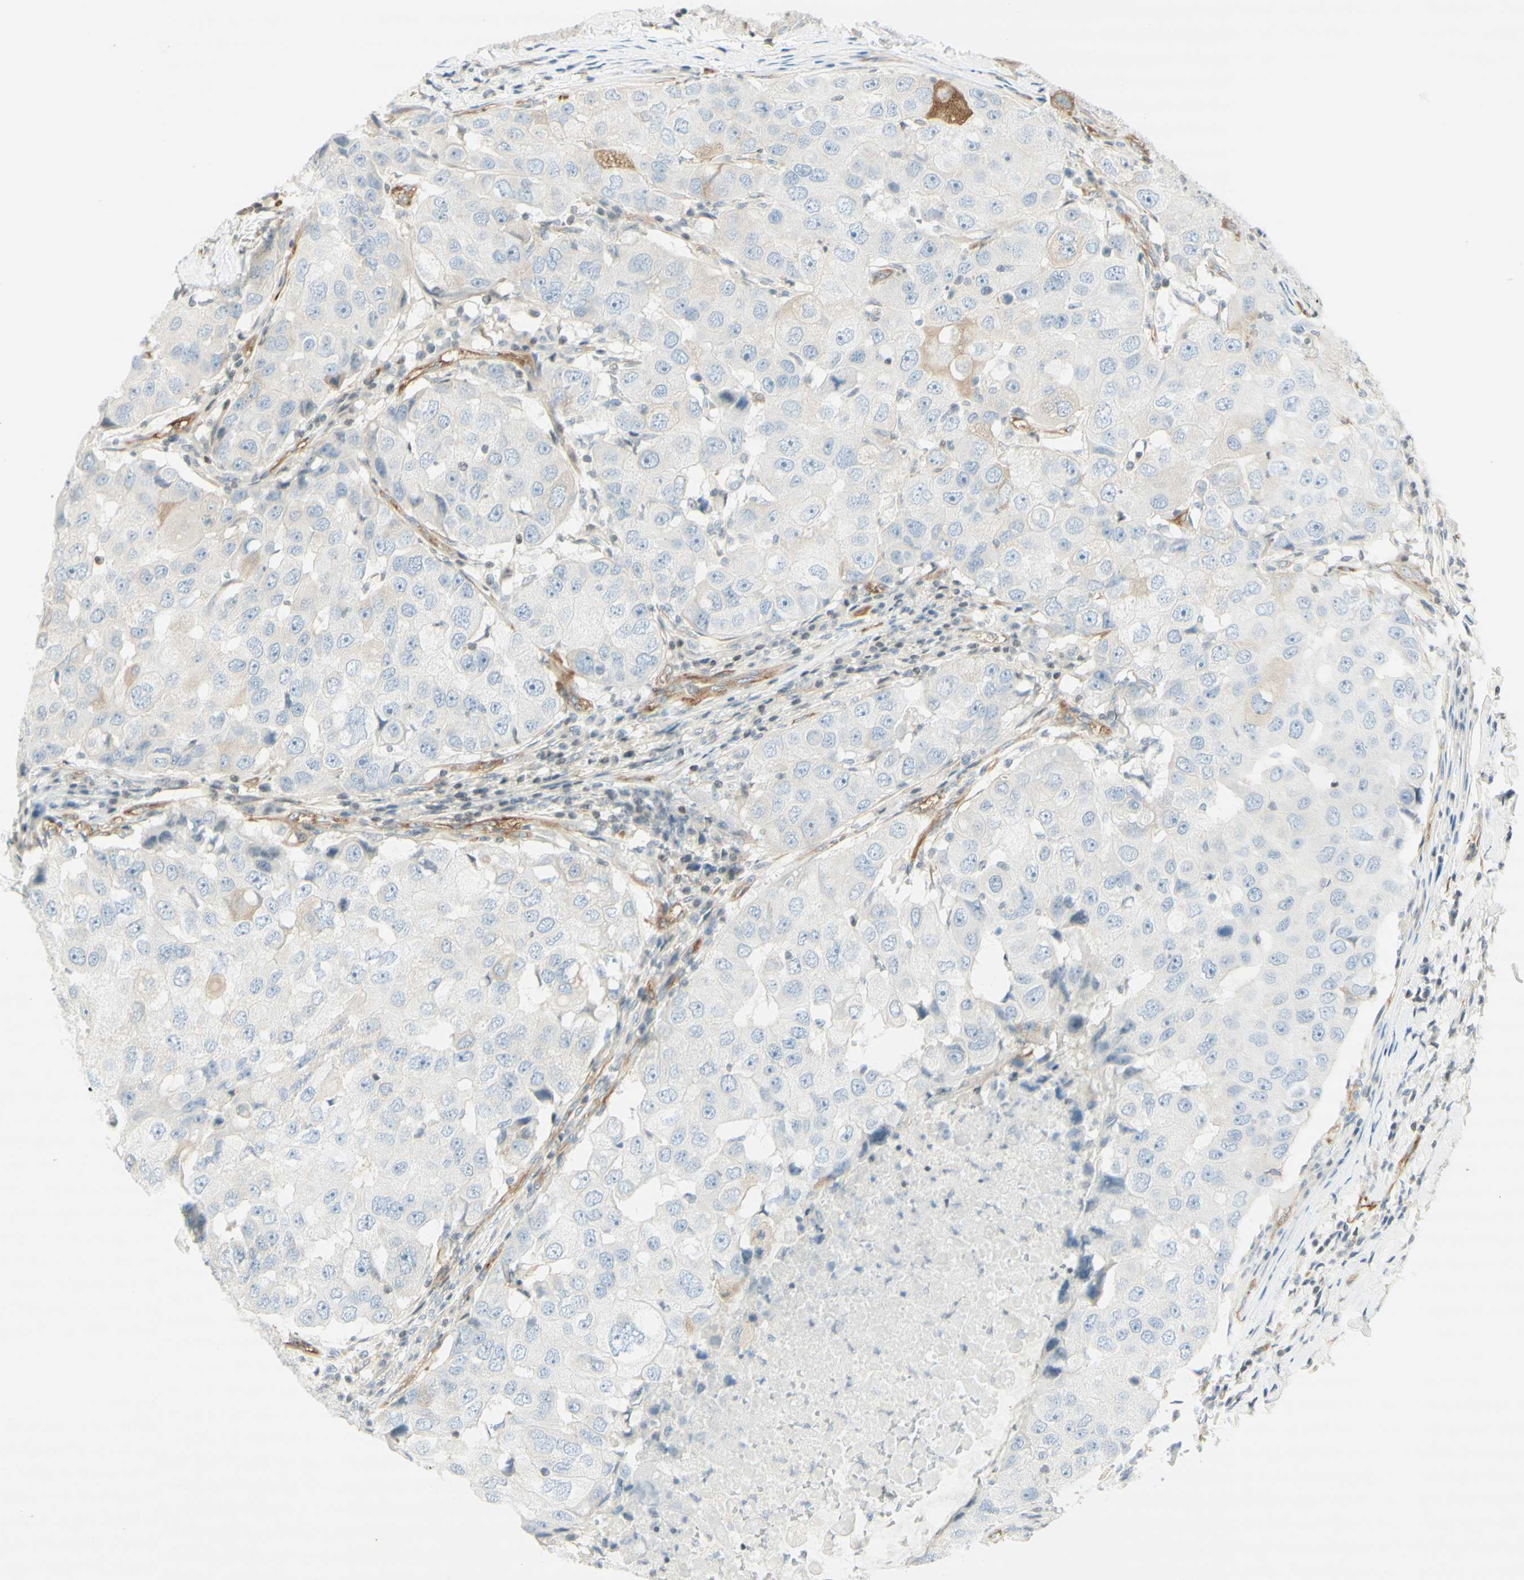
{"staining": {"intensity": "negative", "quantity": "none", "location": "none"}, "tissue": "breast cancer", "cell_type": "Tumor cells", "image_type": "cancer", "snomed": [{"axis": "morphology", "description": "Duct carcinoma"}, {"axis": "topography", "description": "Breast"}], "caption": "Breast cancer was stained to show a protein in brown. There is no significant positivity in tumor cells.", "gene": "MAP1B", "patient": {"sex": "female", "age": 27}}